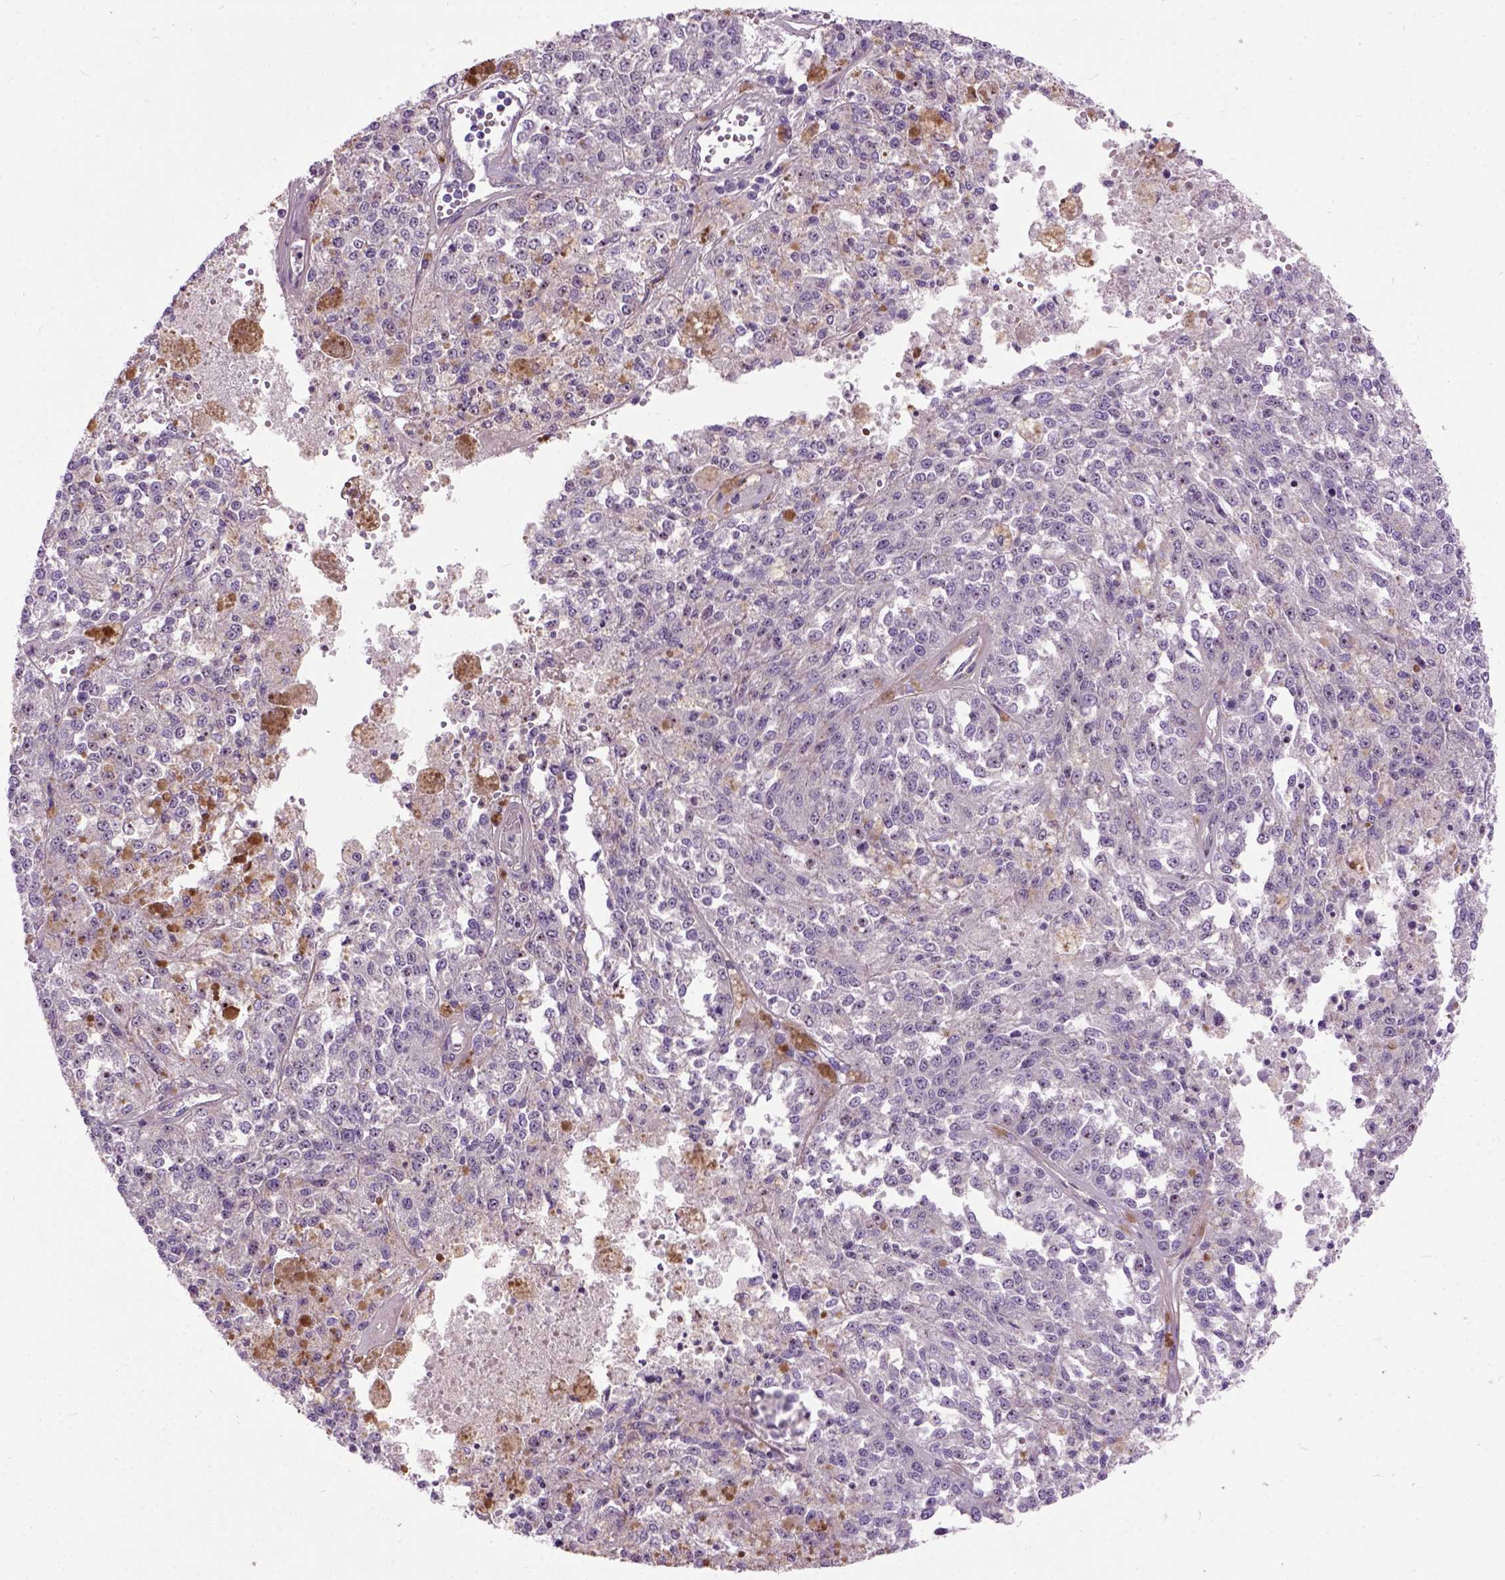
{"staining": {"intensity": "negative", "quantity": "none", "location": "none"}, "tissue": "melanoma", "cell_type": "Tumor cells", "image_type": "cancer", "snomed": [{"axis": "morphology", "description": "Malignant melanoma, Metastatic site"}, {"axis": "topography", "description": "Lymph node"}], "caption": "Protein analysis of malignant melanoma (metastatic site) reveals no significant expression in tumor cells. (DAB (3,3'-diaminobenzidine) IHC with hematoxylin counter stain).", "gene": "MAPT", "patient": {"sex": "female", "age": 64}}